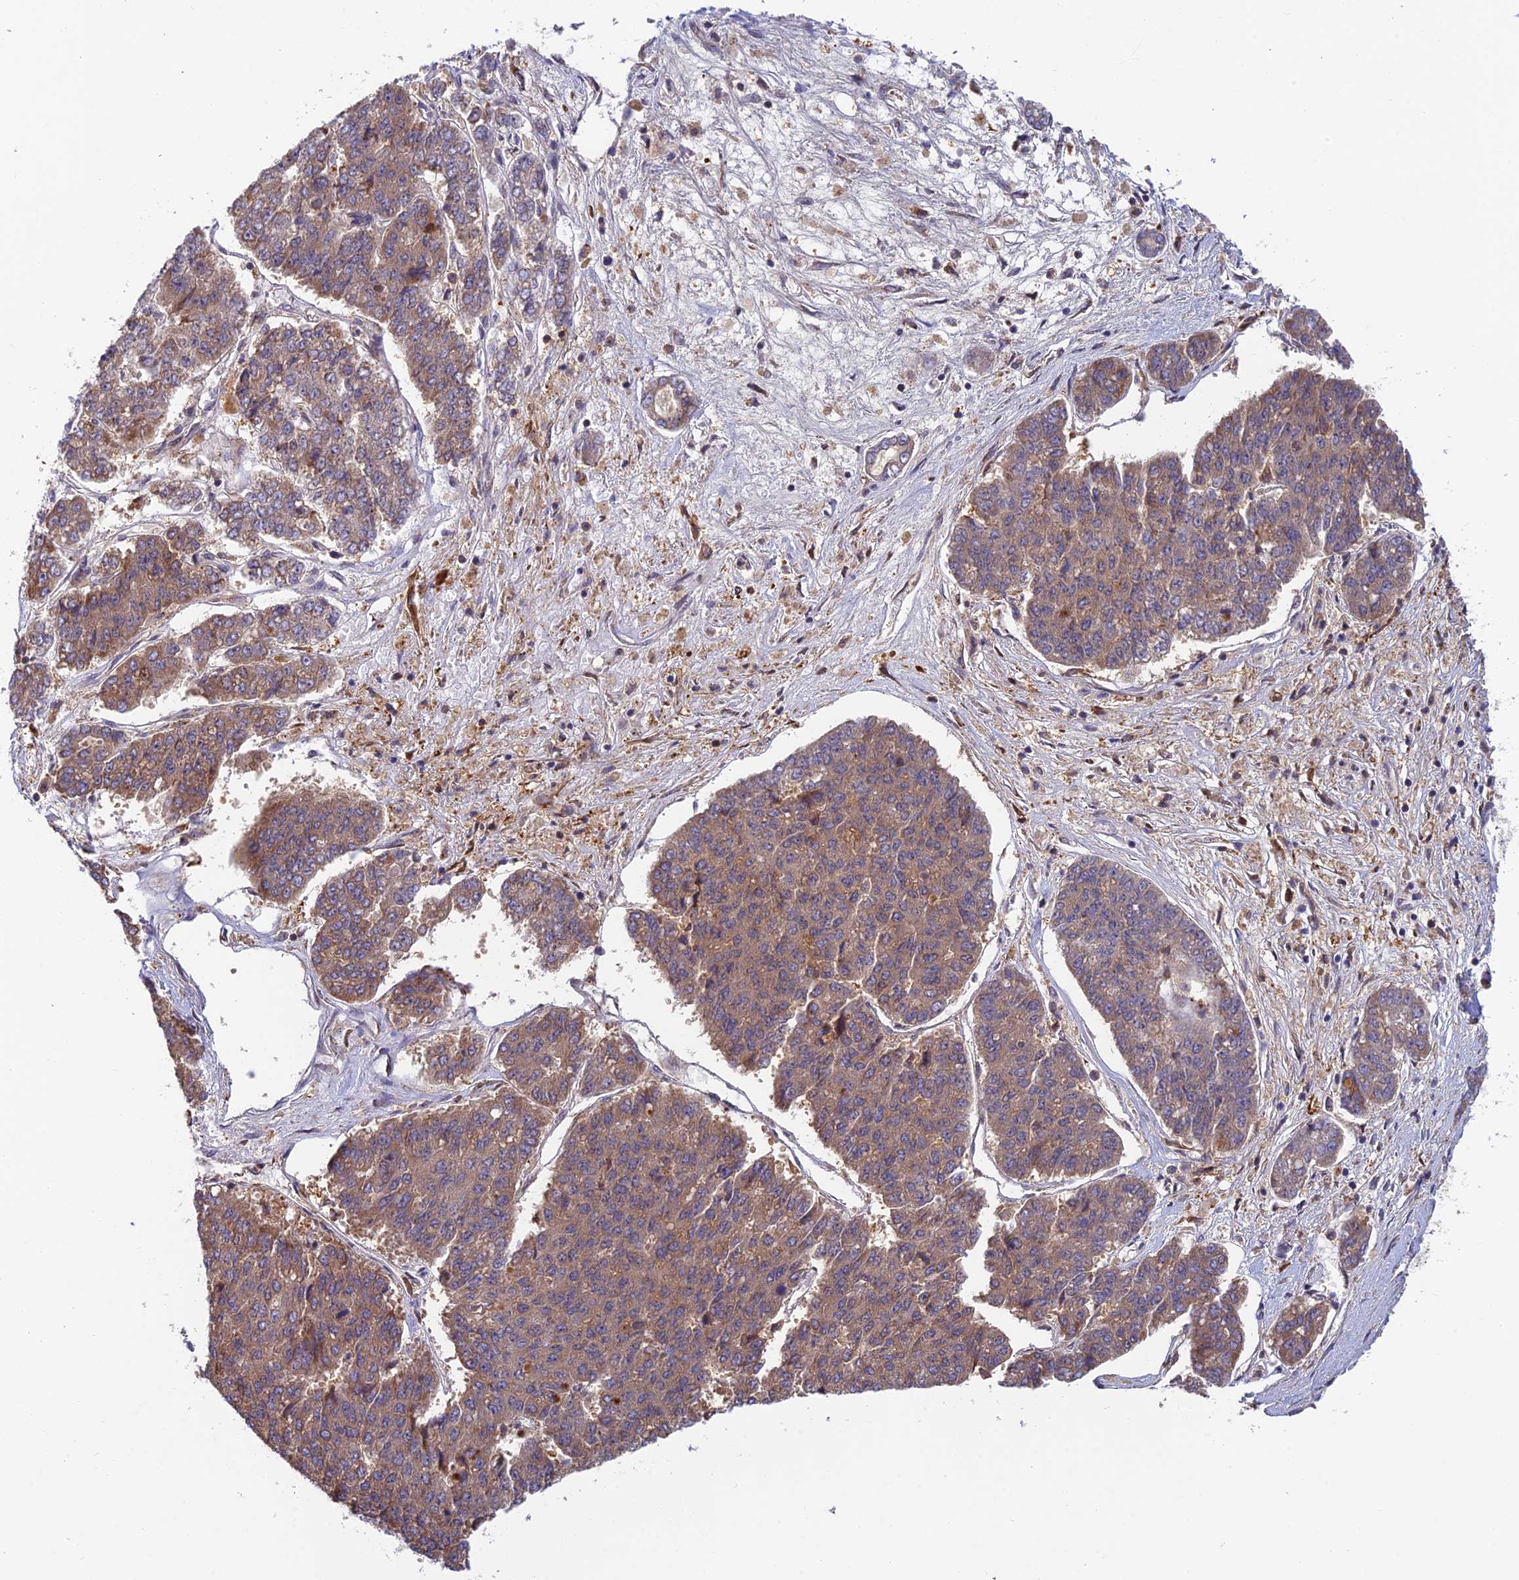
{"staining": {"intensity": "weak", "quantity": ">75%", "location": "cytoplasmic/membranous"}, "tissue": "pancreatic cancer", "cell_type": "Tumor cells", "image_type": "cancer", "snomed": [{"axis": "morphology", "description": "Adenocarcinoma, NOS"}, {"axis": "topography", "description": "Pancreas"}], "caption": "Weak cytoplasmic/membranous positivity is present in about >75% of tumor cells in pancreatic cancer. The staining was performed using DAB (3,3'-diaminobenzidine), with brown indicating positive protein expression. Nuclei are stained blue with hematoxylin.", "gene": "IPO5", "patient": {"sex": "male", "age": 50}}